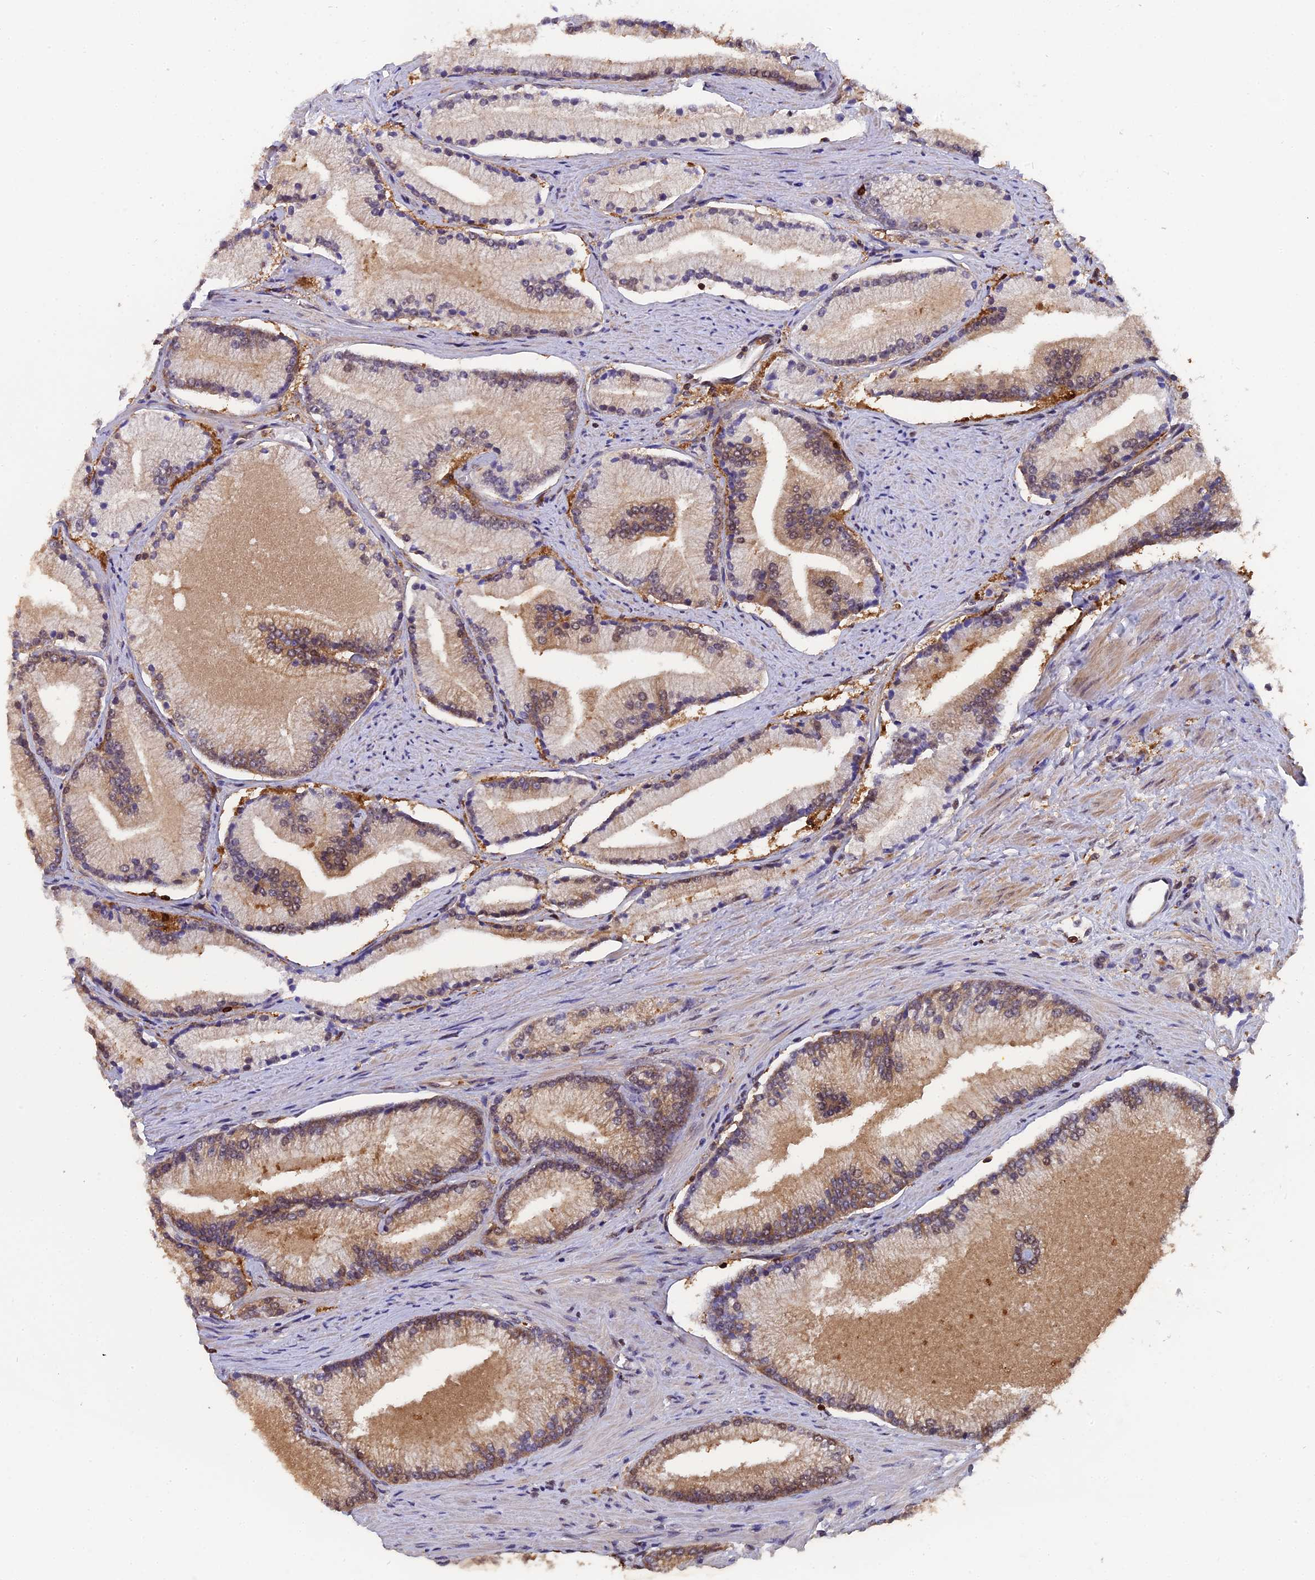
{"staining": {"intensity": "weak", "quantity": "25%-75%", "location": "cytoplasmic/membranous"}, "tissue": "prostate cancer", "cell_type": "Tumor cells", "image_type": "cancer", "snomed": [{"axis": "morphology", "description": "Adenocarcinoma, High grade"}, {"axis": "topography", "description": "Prostate"}], "caption": "Approximately 25%-75% of tumor cells in prostate cancer show weak cytoplasmic/membranous protein staining as visualized by brown immunohistochemical staining.", "gene": "FAM118B", "patient": {"sex": "male", "age": 67}}